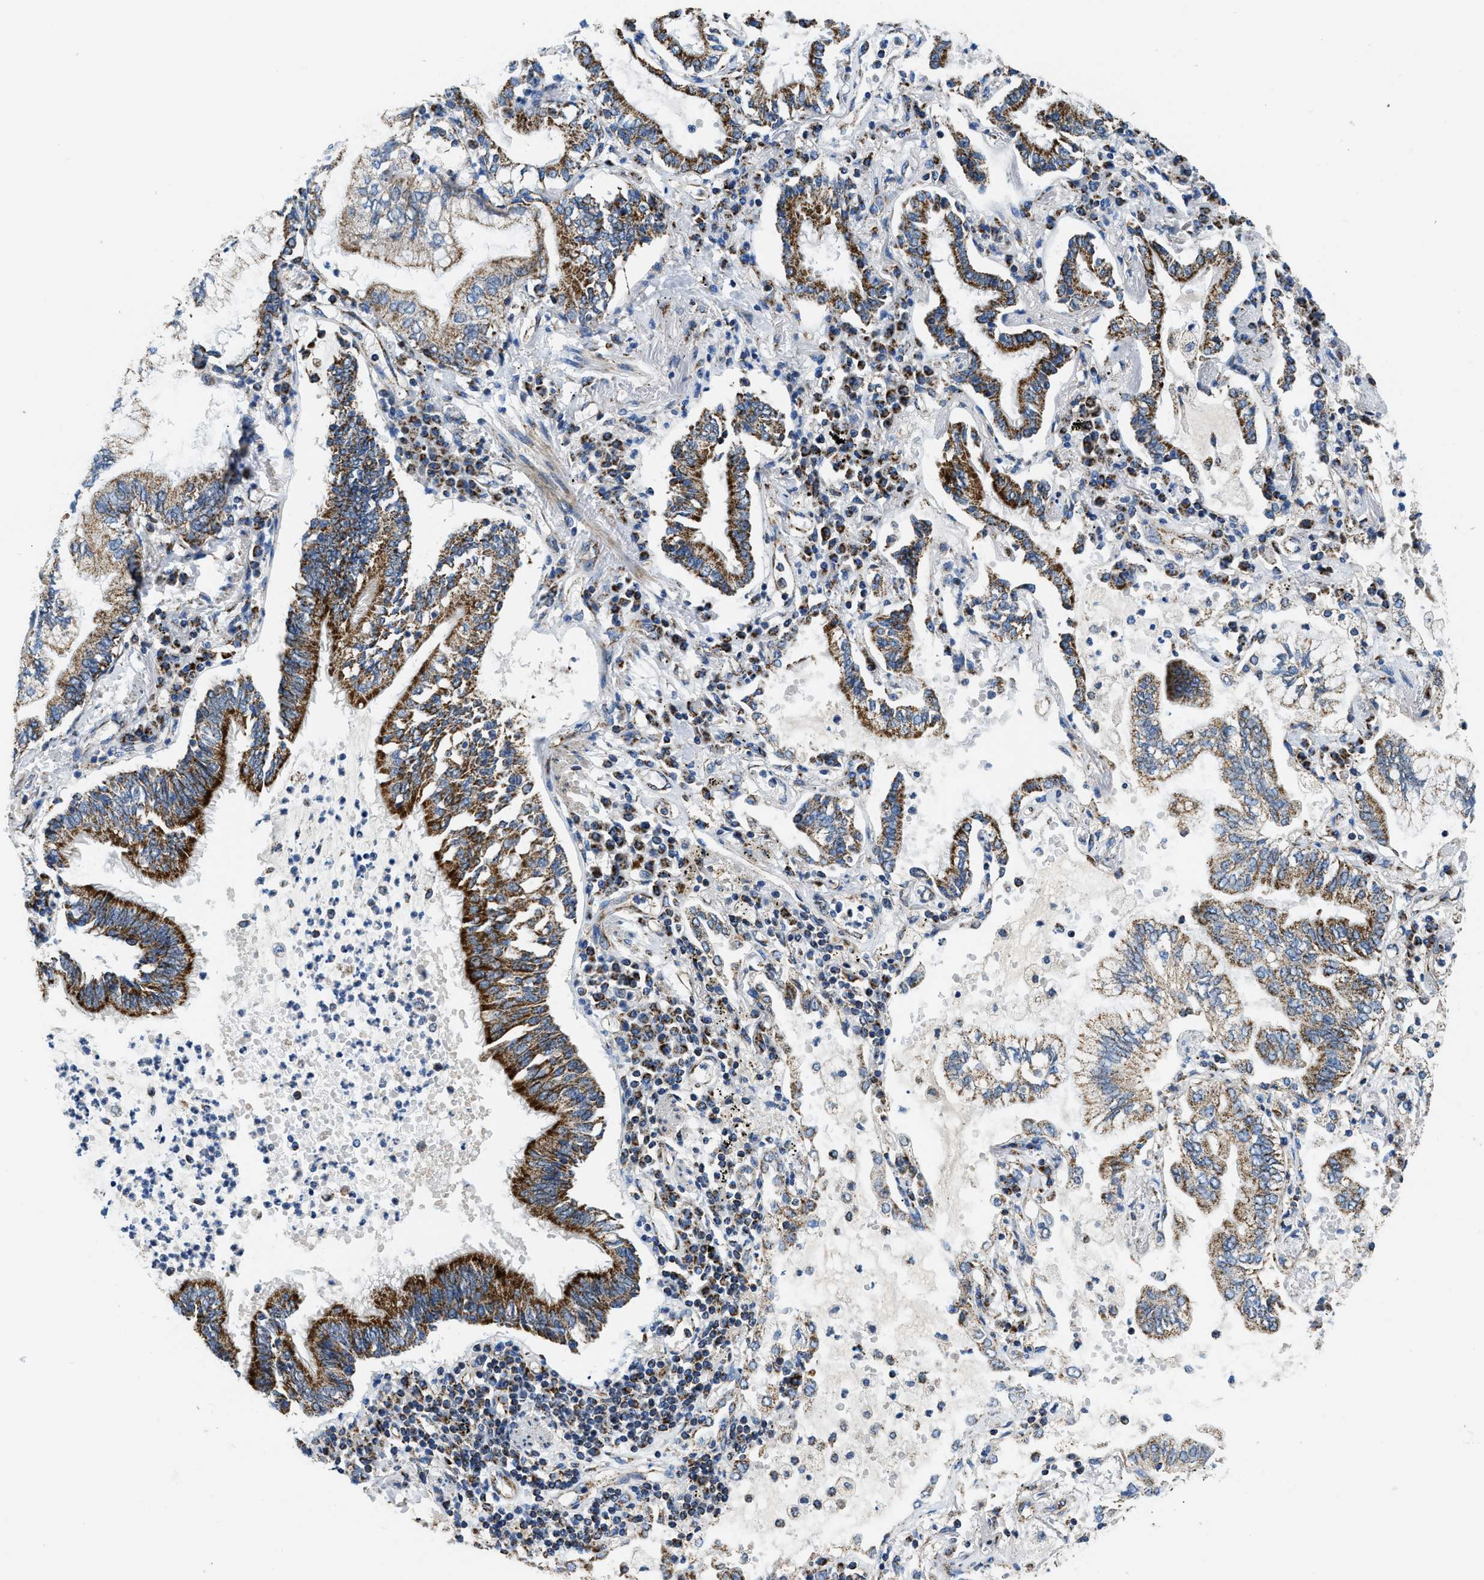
{"staining": {"intensity": "strong", "quantity": "25%-75%", "location": "cytoplasmic/membranous"}, "tissue": "lung cancer", "cell_type": "Tumor cells", "image_type": "cancer", "snomed": [{"axis": "morphology", "description": "Normal tissue, NOS"}, {"axis": "morphology", "description": "Adenocarcinoma, NOS"}, {"axis": "topography", "description": "Bronchus"}, {"axis": "topography", "description": "Lung"}], "caption": "Human lung cancer stained with a brown dye shows strong cytoplasmic/membranous positive positivity in about 25%-75% of tumor cells.", "gene": "STK33", "patient": {"sex": "female", "age": 70}}